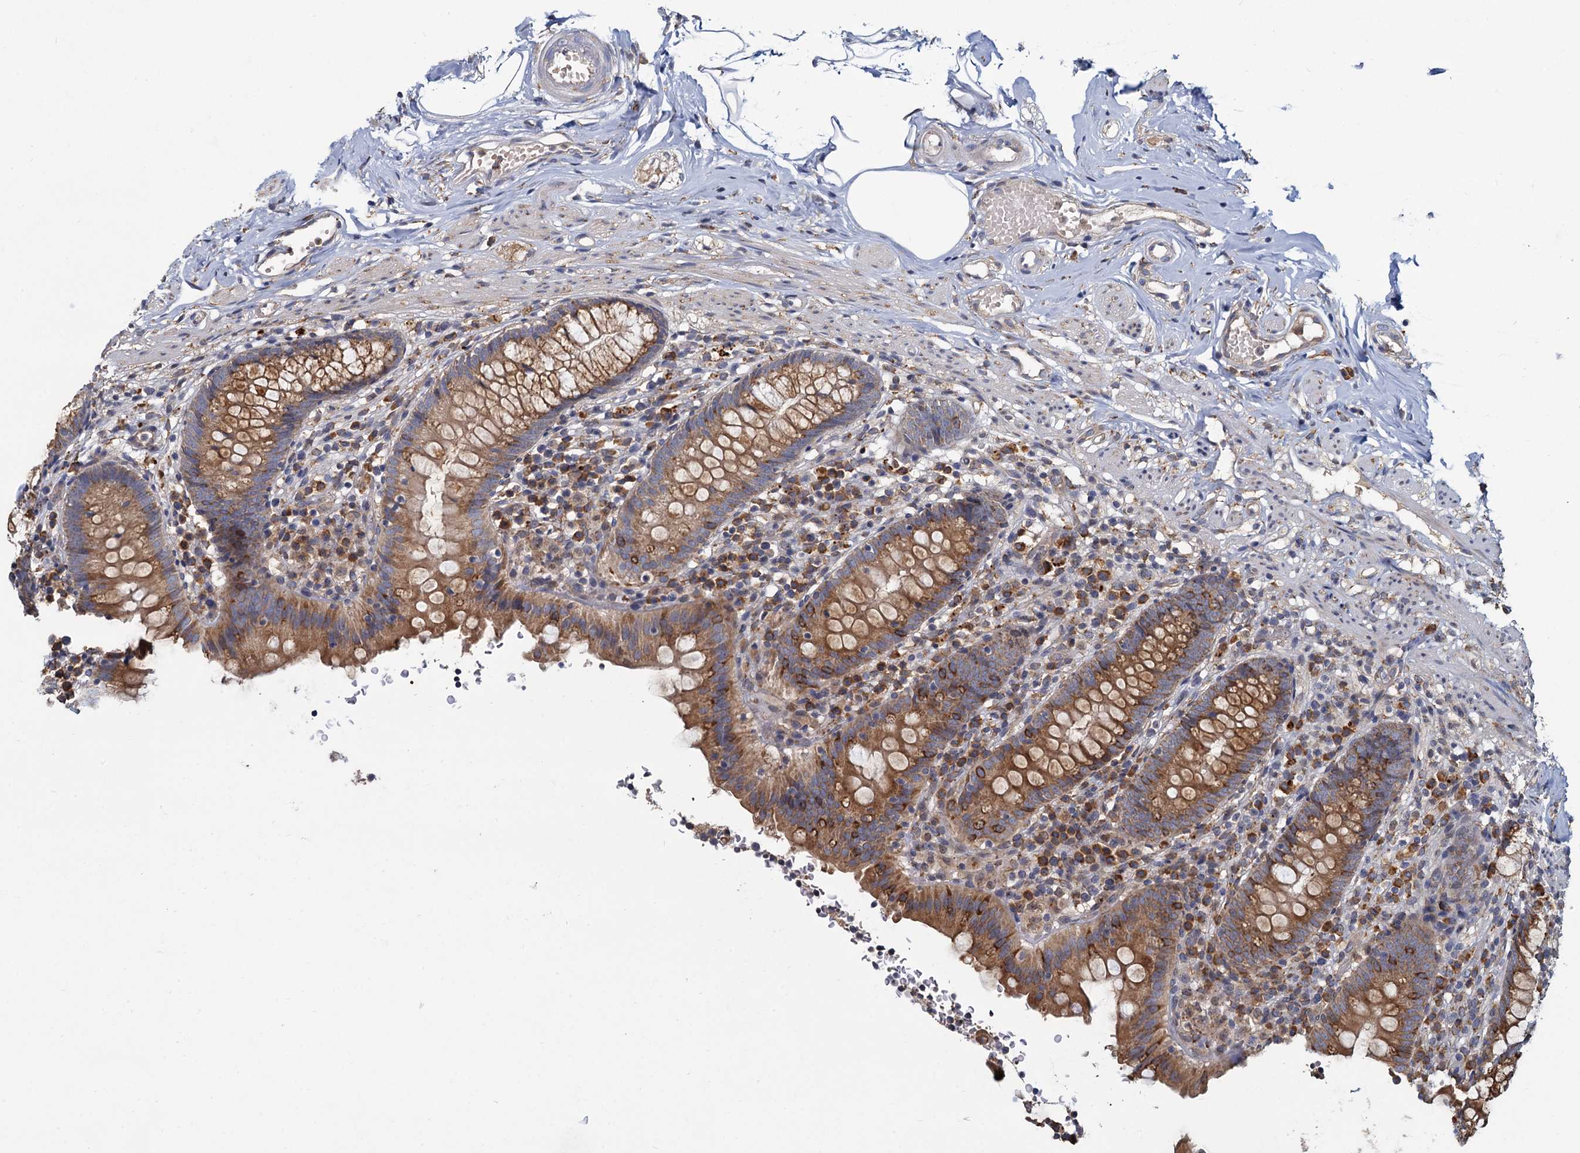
{"staining": {"intensity": "moderate", "quantity": ">75%", "location": "cytoplasmic/membranous"}, "tissue": "appendix", "cell_type": "Glandular cells", "image_type": "normal", "snomed": [{"axis": "morphology", "description": "Normal tissue, NOS"}, {"axis": "topography", "description": "Appendix"}], "caption": "The immunohistochemical stain labels moderate cytoplasmic/membranous expression in glandular cells of benign appendix. (Stains: DAB (3,3'-diaminobenzidine) in brown, nuclei in blue, Microscopy: brightfield microscopy at high magnification).", "gene": "LRRC51", "patient": {"sex": "male", "age": 55}}